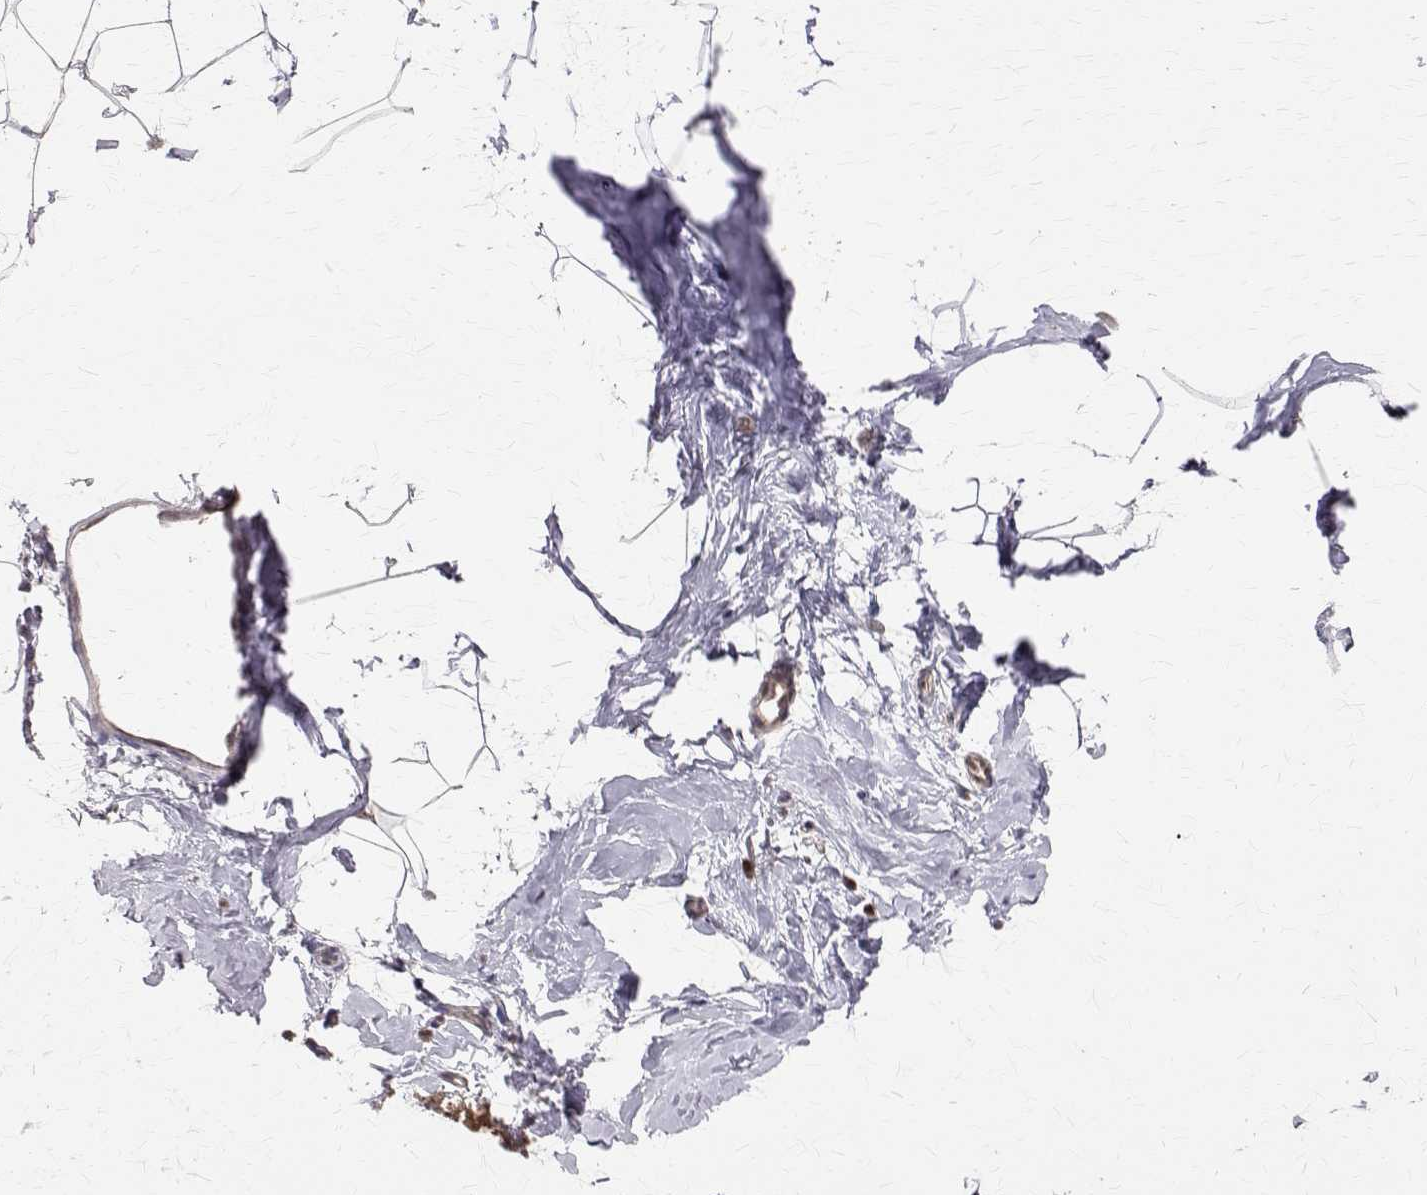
{"staining": {"intensity": "moderate", "quantity": "<25%", "location": "nuclear"}, "tissue": "breast", "cell_type": "Adipocytes", "image_type": "normal", "snomed": [{"axis": "morphology", "description": "Normal tissue, NOS"}, {"axis": "topography", "description": "Breast"}], "caption": "Unremarkable breast demonstrates moderate nuclear positivity in approximately <25% of adipocytes.", "gene": "NIF3L1", "patient": {"sex": "female", "age": 32}}